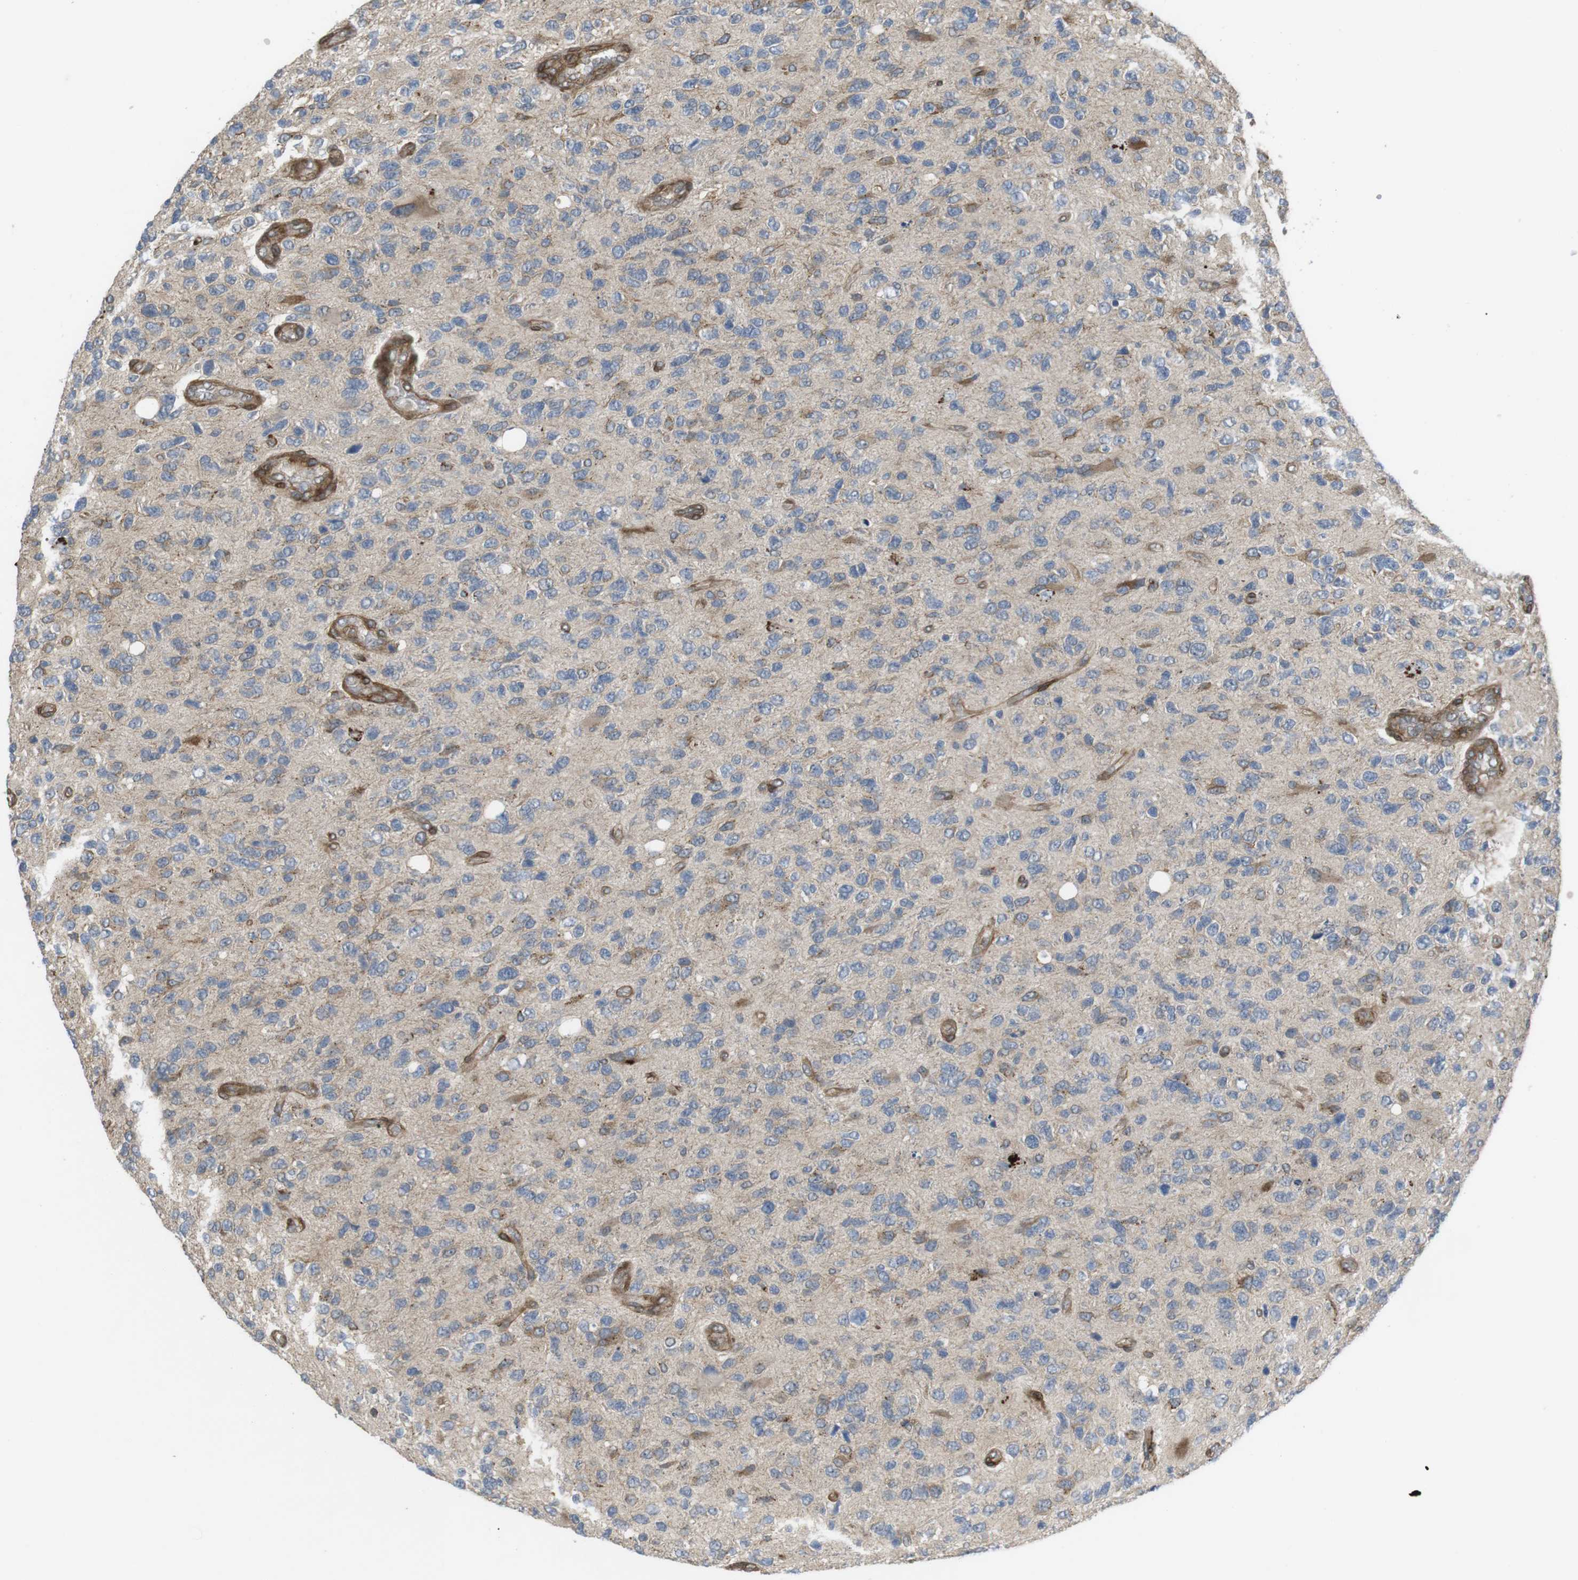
{"staining": {"intensity": "moderate", "quantity": "25%-75%", "location": "cytoplasmic/membranous"}, "tissue": "glioma", "cell_type": "Tumor cells", "image_type": "cancer", "snomed": [{"axis": "morphology", "description": "Glioma, malignant, High grade"}, {"axis": "topography", "description": "Brain"}], "caption": "Protein staining by immunohistochemistry (IHC) shows moderate cytoplasmic/membranous positivity in about 25%-75% of tumor cells in high-grade glioma (malignant).", "gene": "KANK2", "patient": {"sex": "female", "age": 58}}